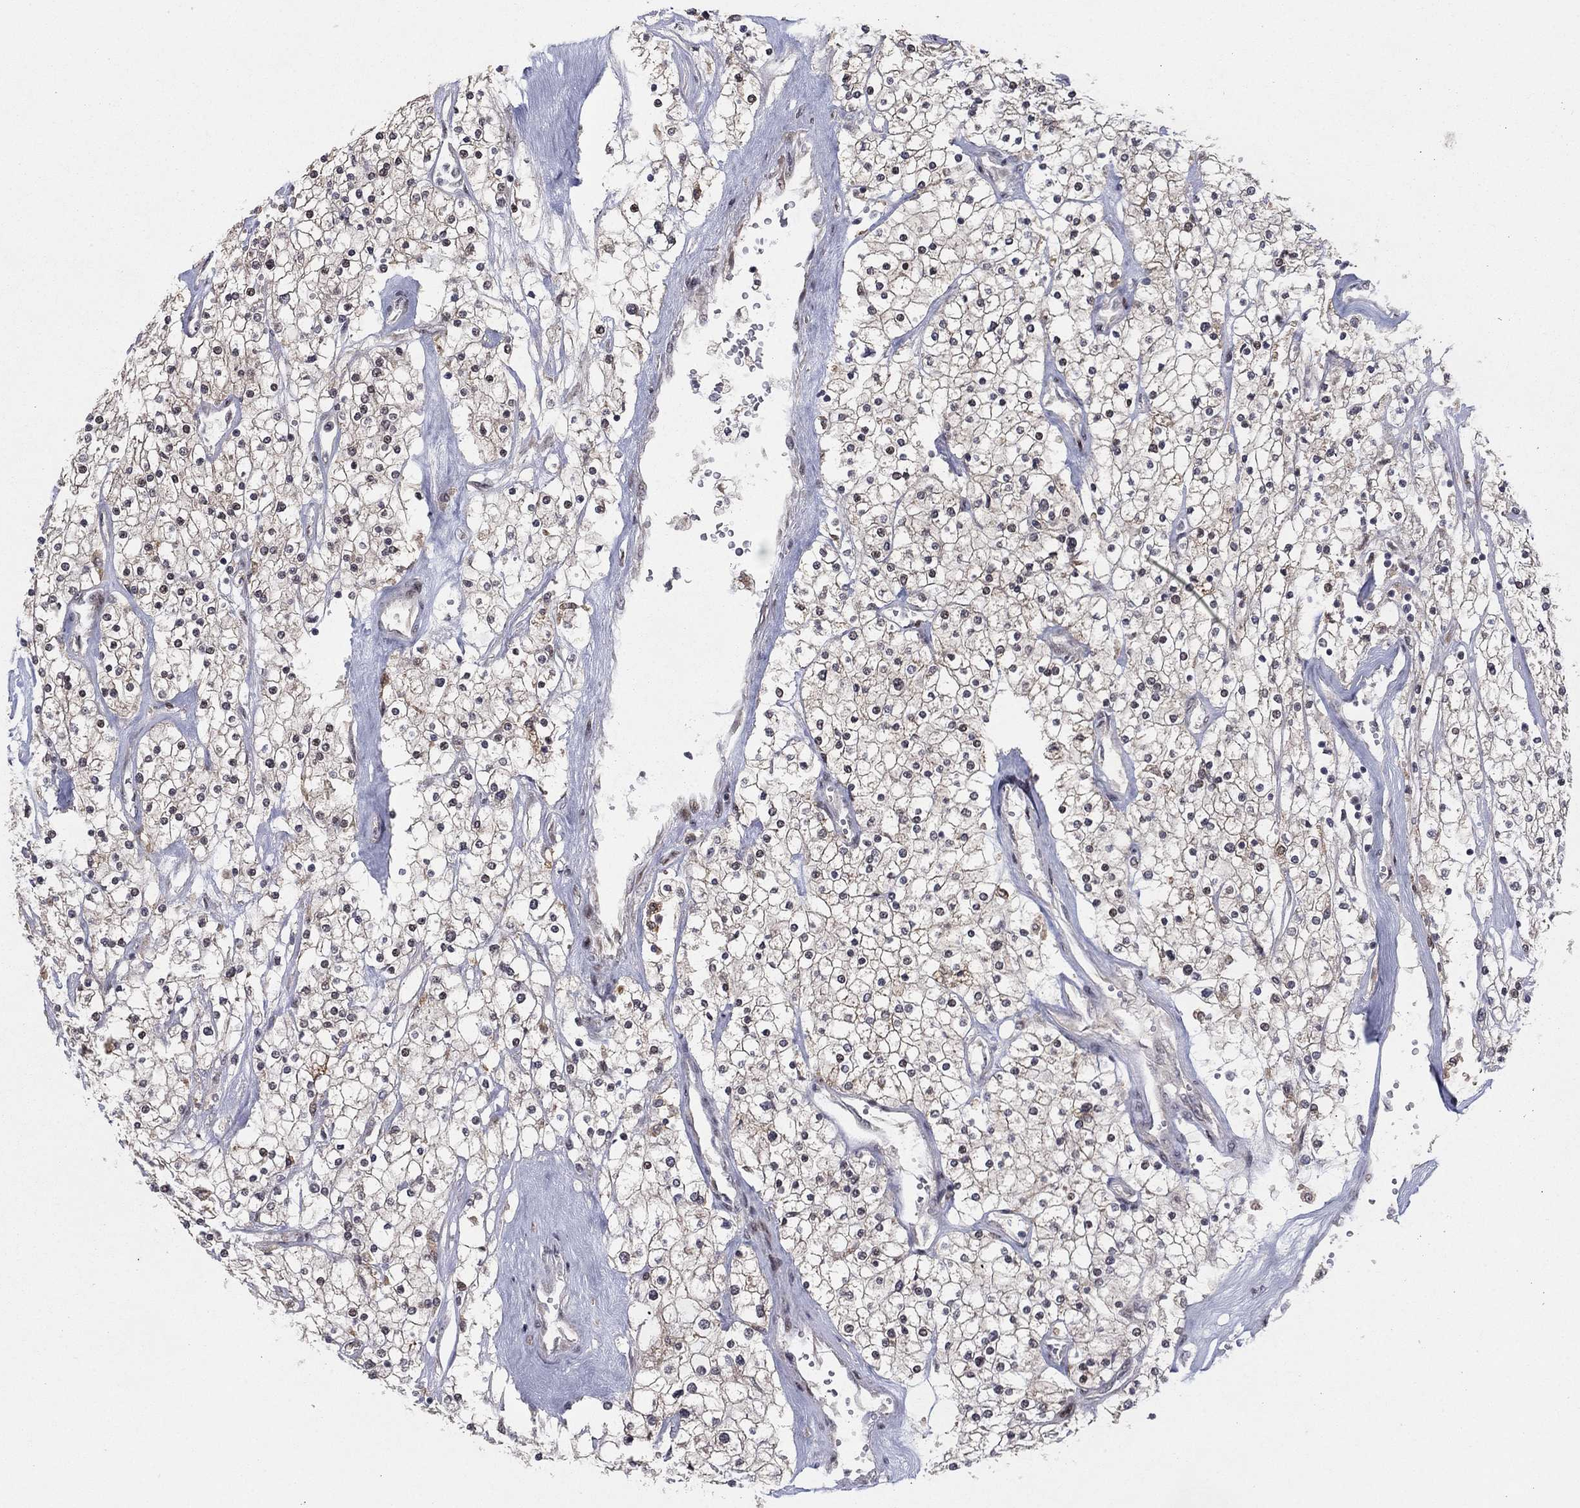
{"staining": {"intensity": "moderate", "quantity": ">75%", "location": "cytoplasmic/membranous"}, "tissue": "renal cancer", "cell_type": "Tumor cells", "image_type": "cancer", "snomed": [{"axis": "morphology", "description": "Adenocarcinoma, NOS"}, {"axis": "topography", "description": "Kidney"}], "caption": "Immunohistochemical staining of renal cancer reveals moderate cytoplasmic/membranous protein staining in approximately >75% of tumor cells.", "gene": "ZNF395", "patient": {"sex": "male", "age": 80}}